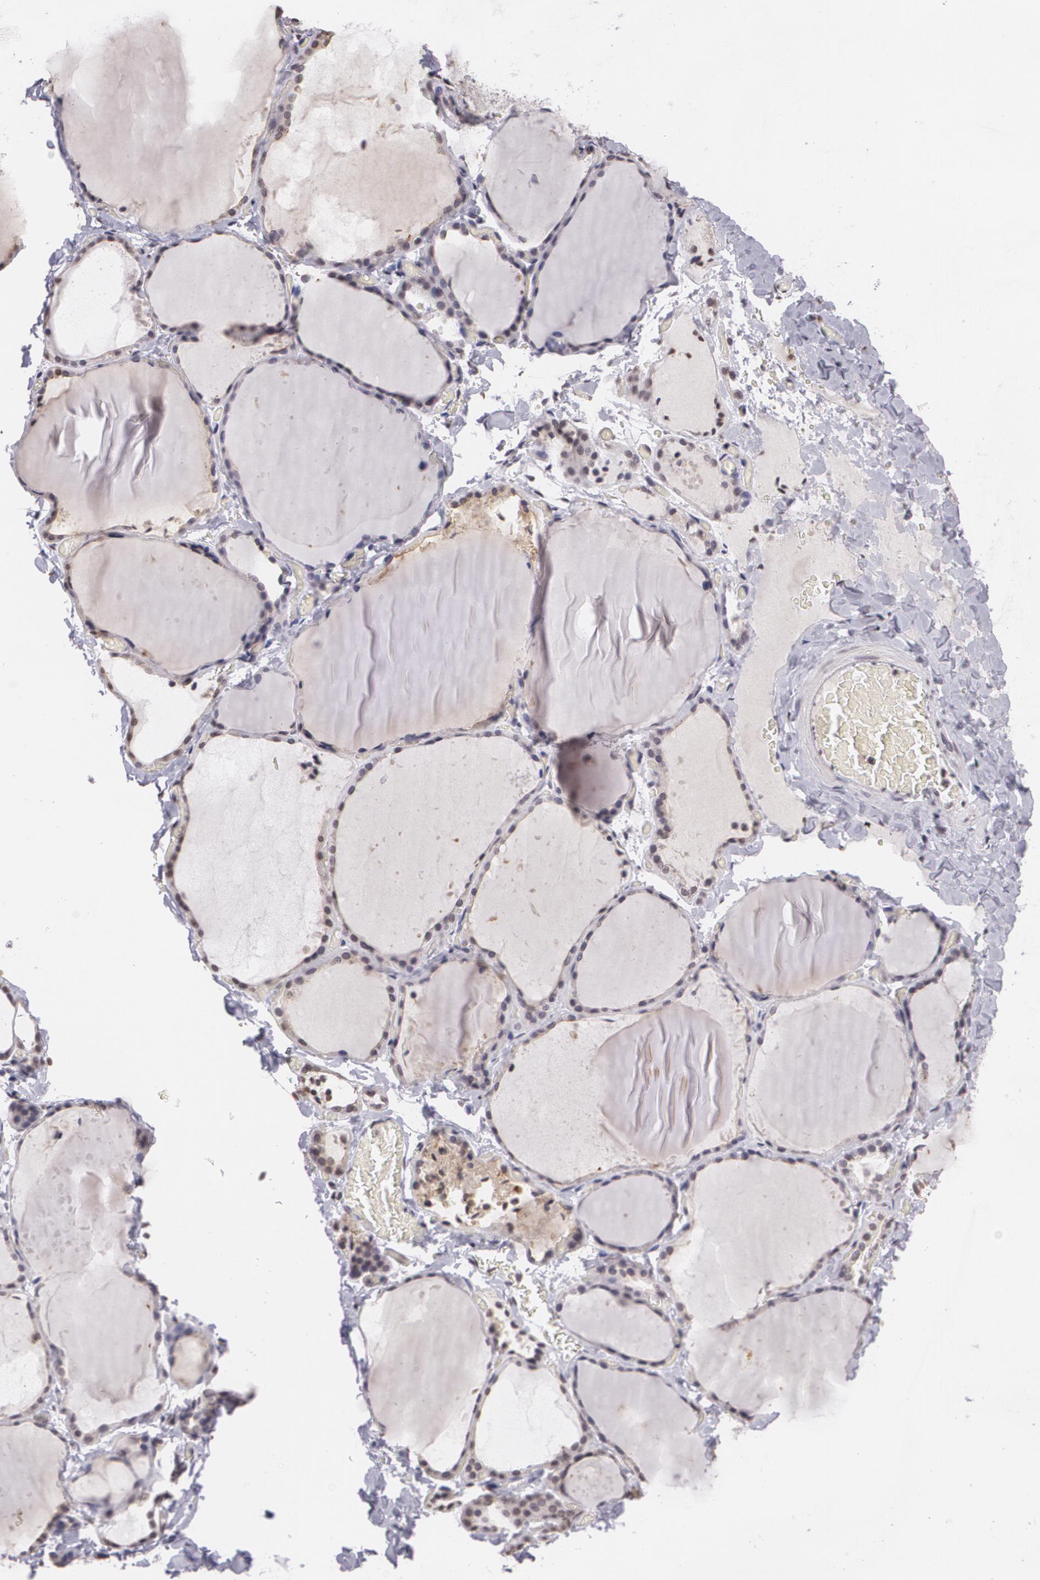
{"staining": {"intensity": "moderate", "quantity": "25%-75%", "location": "cytoplasmic/membranous"}, "tissue": "thyroid gland", "cell_type": "Glandular cells", "image_type": "normal", "snomed": [{"axis": "morphology", "description": "Normal tissue, NOS"}, {"axis": "topography", "description": "Thyroid gland"}], "caption": "IHC histopathology image of benign human thyroid gland stained for a protein (brown), which exhibits medium levels of moderate cytoplasmic/membranous staining in about 25%-75% of glandular cells.", "gene": "MUC1", "patient": {"sex": "female", "age": 22}}